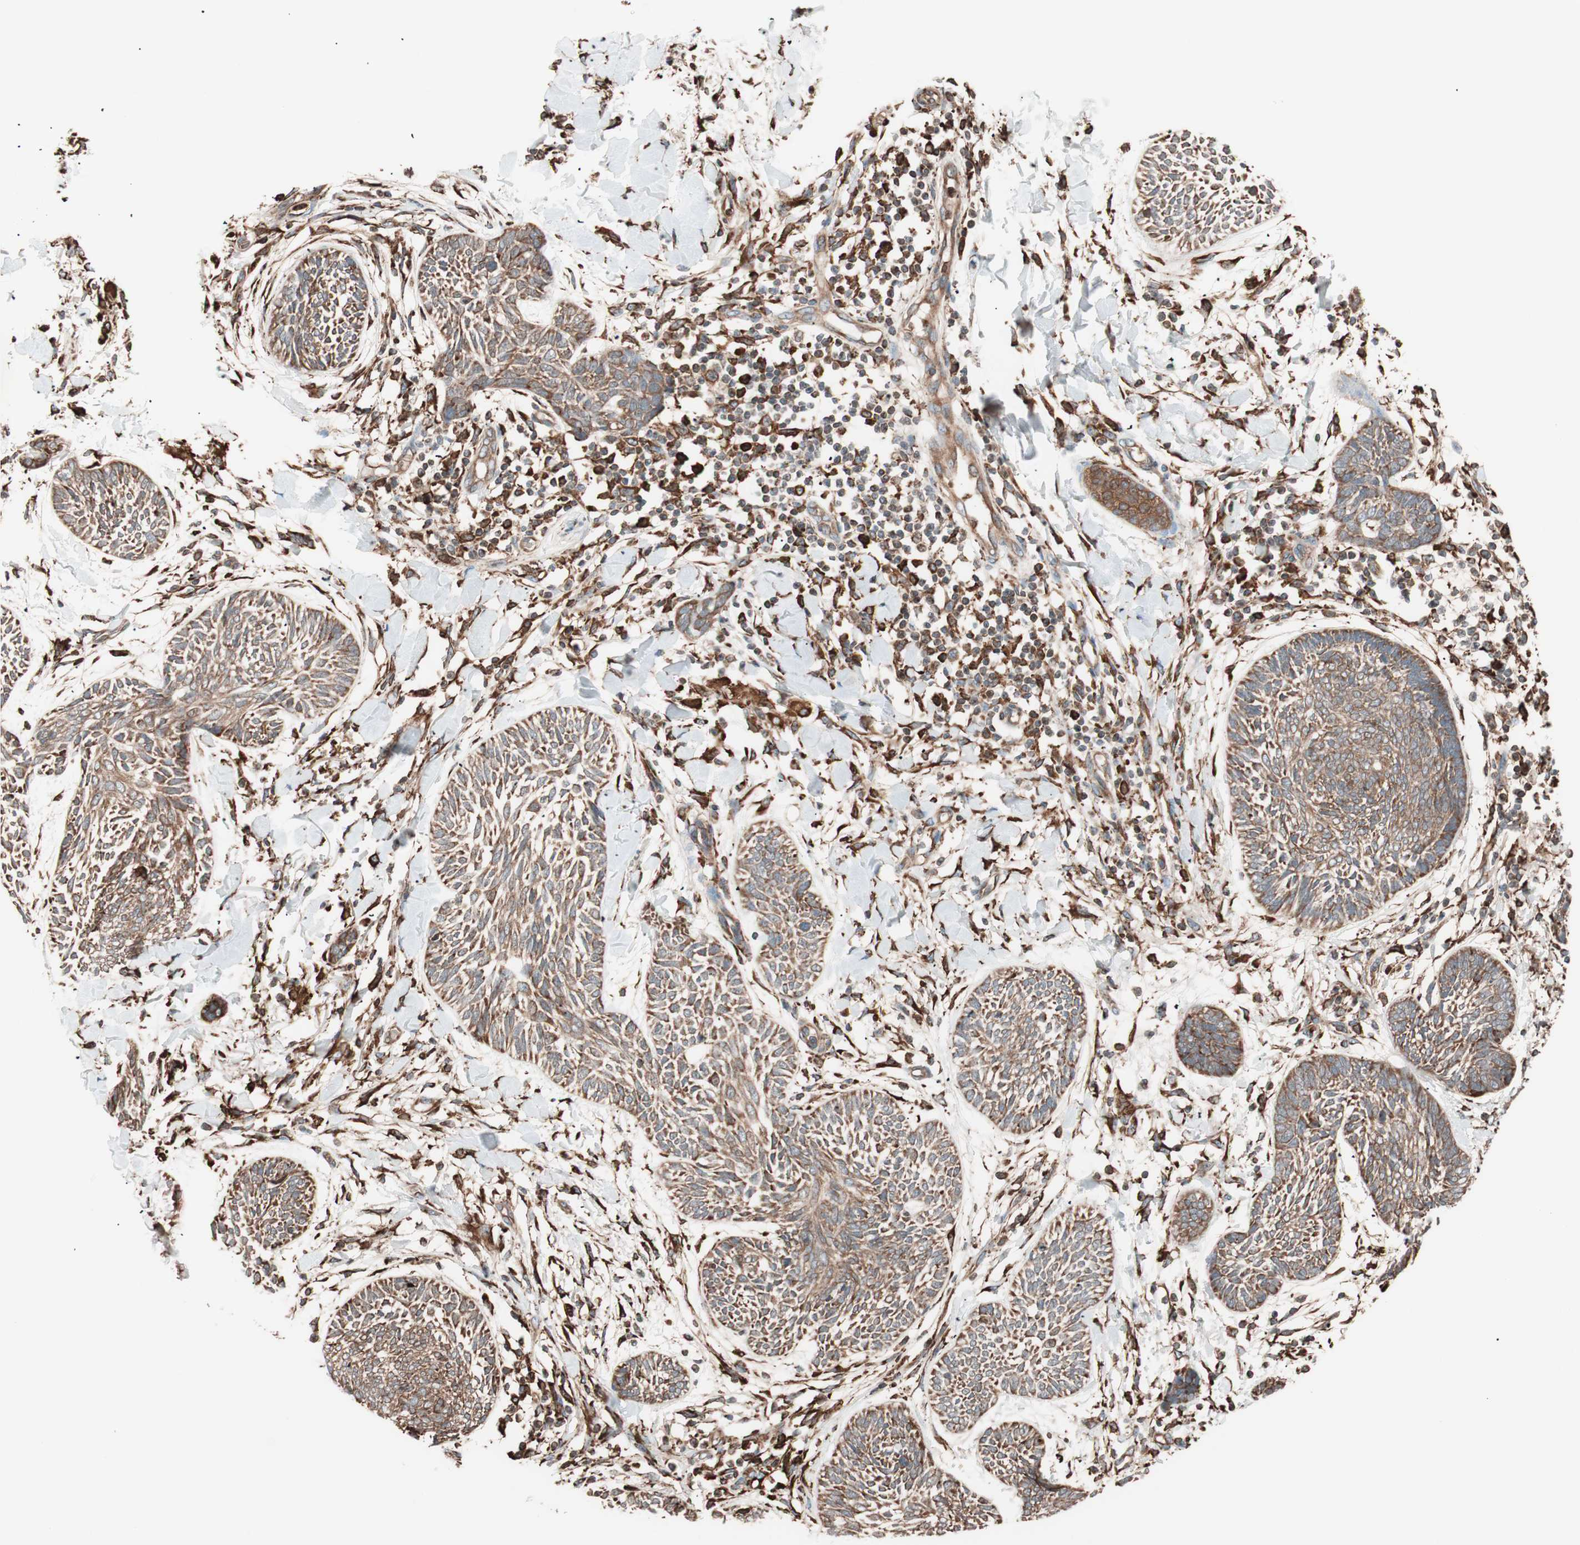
{"staining": {"intensity": "moderate", "quantity": ">75%", "location": "cytoplasmic/membranous"}, "tissue": "skin cancer", "cell_type": "Tumor cells", "image_type": "cancer", "snomed": [{"axis": "morphology", "description": "Papilloma, NOS"}, {"axis": "morphology", "description": "Basal cell carcinoma"}, {"axis": "topography", "description": "Skin"}], "caption": "Protein expression analysis of human skin cancer (papilloma) reveals moderate cytoplasmic/membranous staining in about >75% of tumor cells. The staining was performed using DAB to visualize the protein expression in brown, while the nuclei were stained in blue with hematoxylin (Magnification: 20x).", "gene": "VEGFA", "patient": {"sex": "male", "age": 87}}